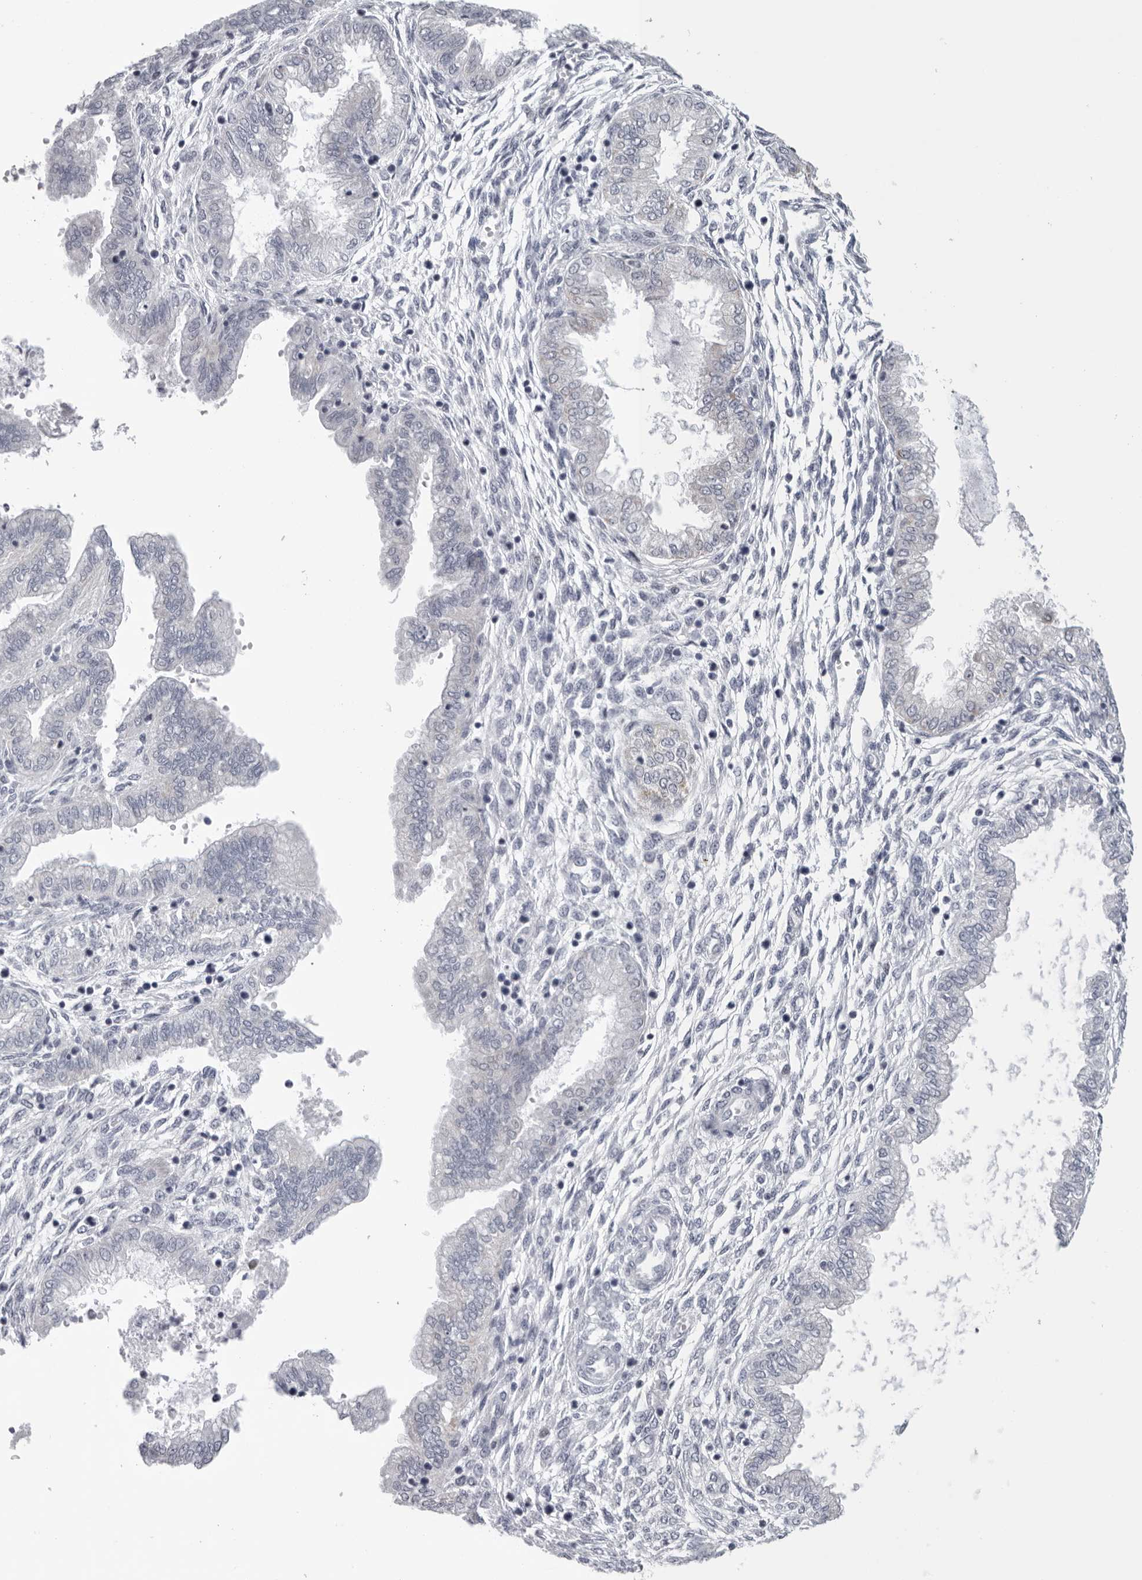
{"staining": {"intensity": "negative", "quantity": "none", "location": "none"}, "tissue": "endometrium", "cell_type": "Cells in endometrial stroma", "image_type": "normal", "snomed": [{"axis": "morphology", "description": "Normal tissue, NOS"}, {"axis": "topography", "description": "Endometrium"}], "caption": "Immunohistochemical staining of unremarkable endometrium exhibits no significant positivity in cells in endometrial stroma.", "gene": "CPT2", "patient": {"sex": "female", "age": 33}}